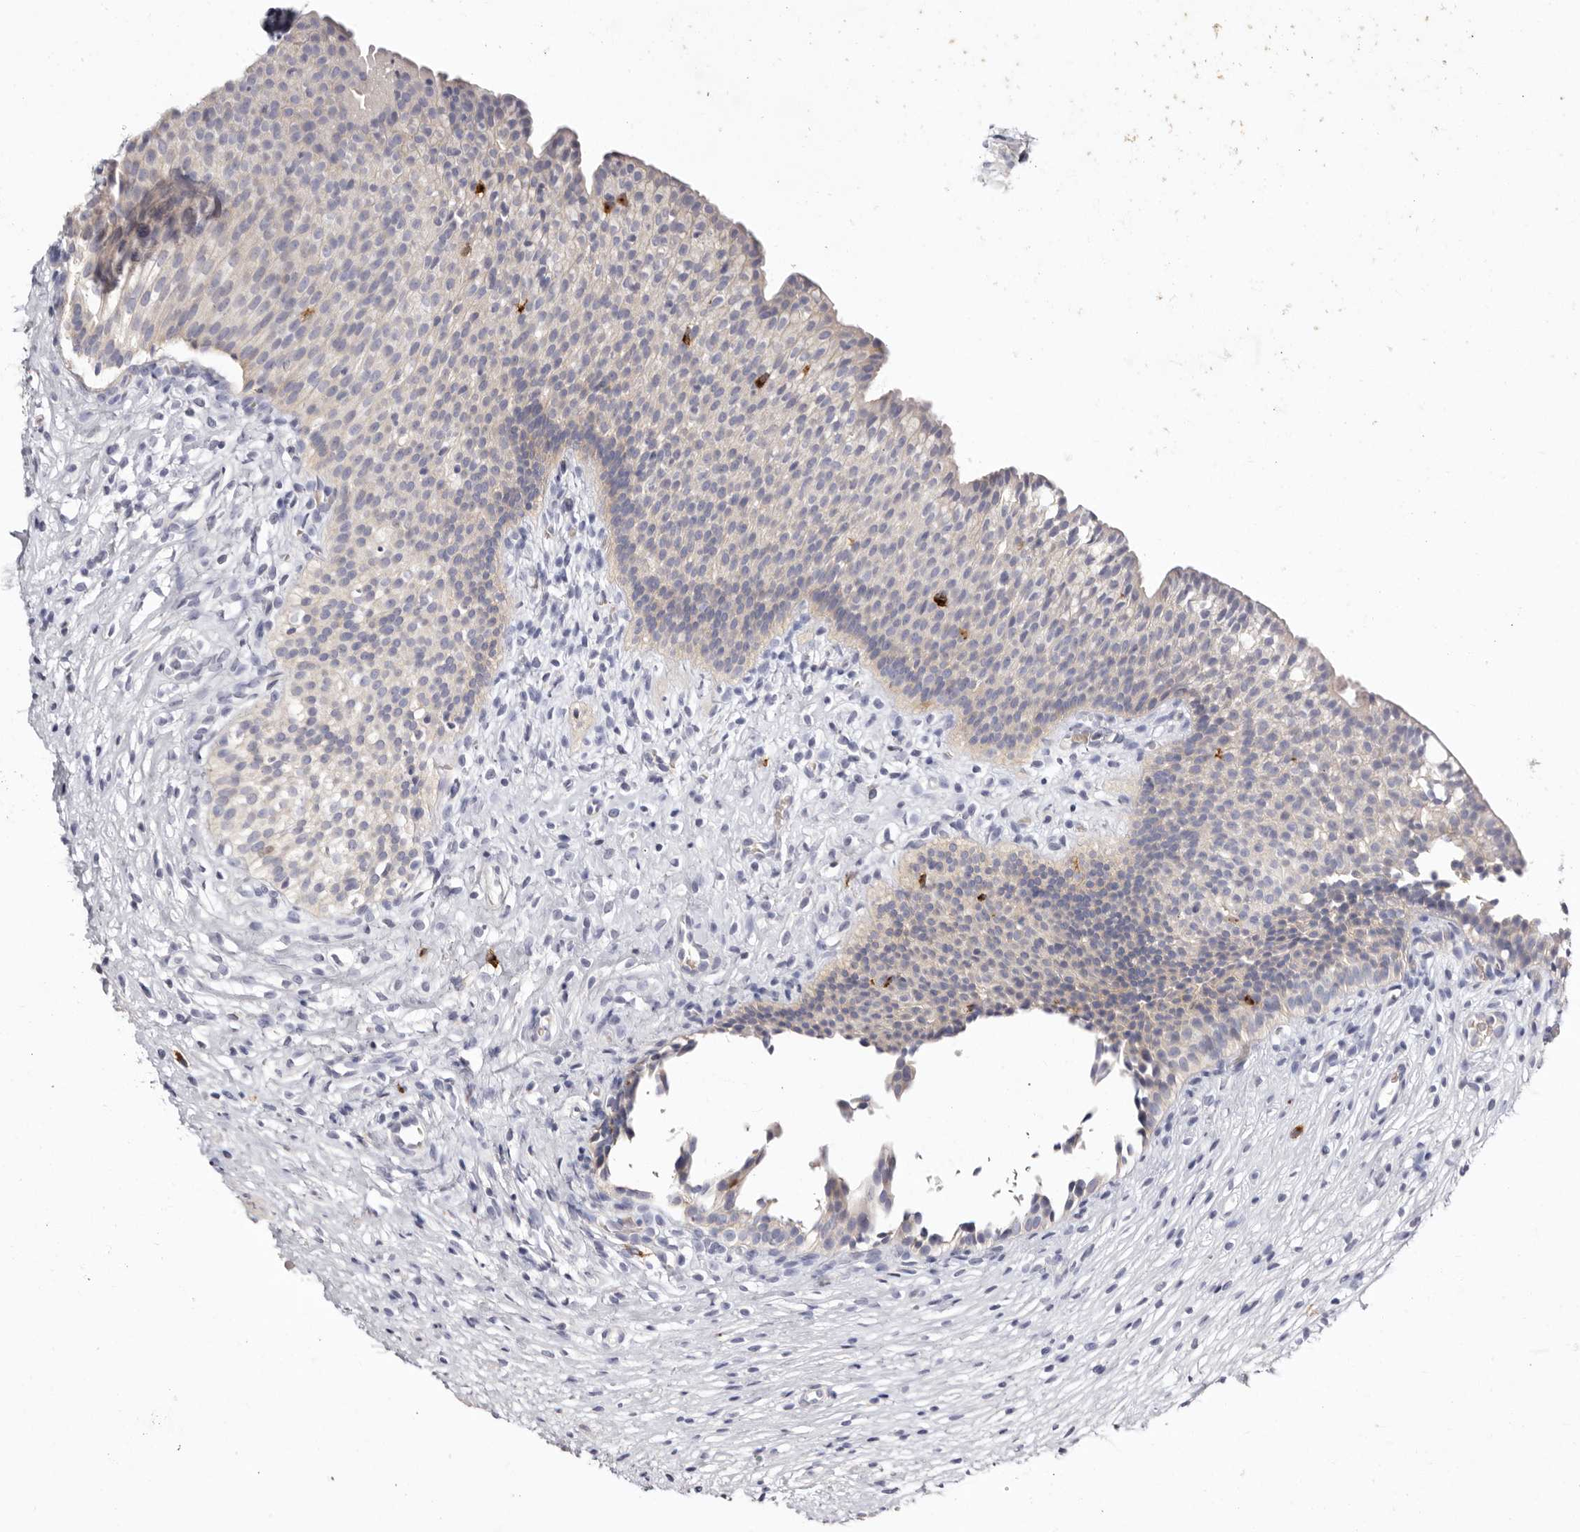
{"staining": {"intensity": "negative", "quantity": "none", "location": "none"}, "tissue": "urinary bladder", "cell_type": "Urothelial cells", "image_type": "normal", "snomed": [{"axis": "morphology", "description": "Normal tissue, NOS"}, {"axis": "topography", "description": "Urinary bladder"}], "caption": "An IHC photomicrograph of benign urinary bladder is shown. There is no staining in urothelial cells of urinary bladder. (Stains: DAB (3,3'-diaminobenzidine) immunohistochemistry with hematoxylin counter stain, Microscopy: brightfield microscopy at high magnification).", "gene": "S1PR5", "patient": {"sex": "male", "age": 1}}